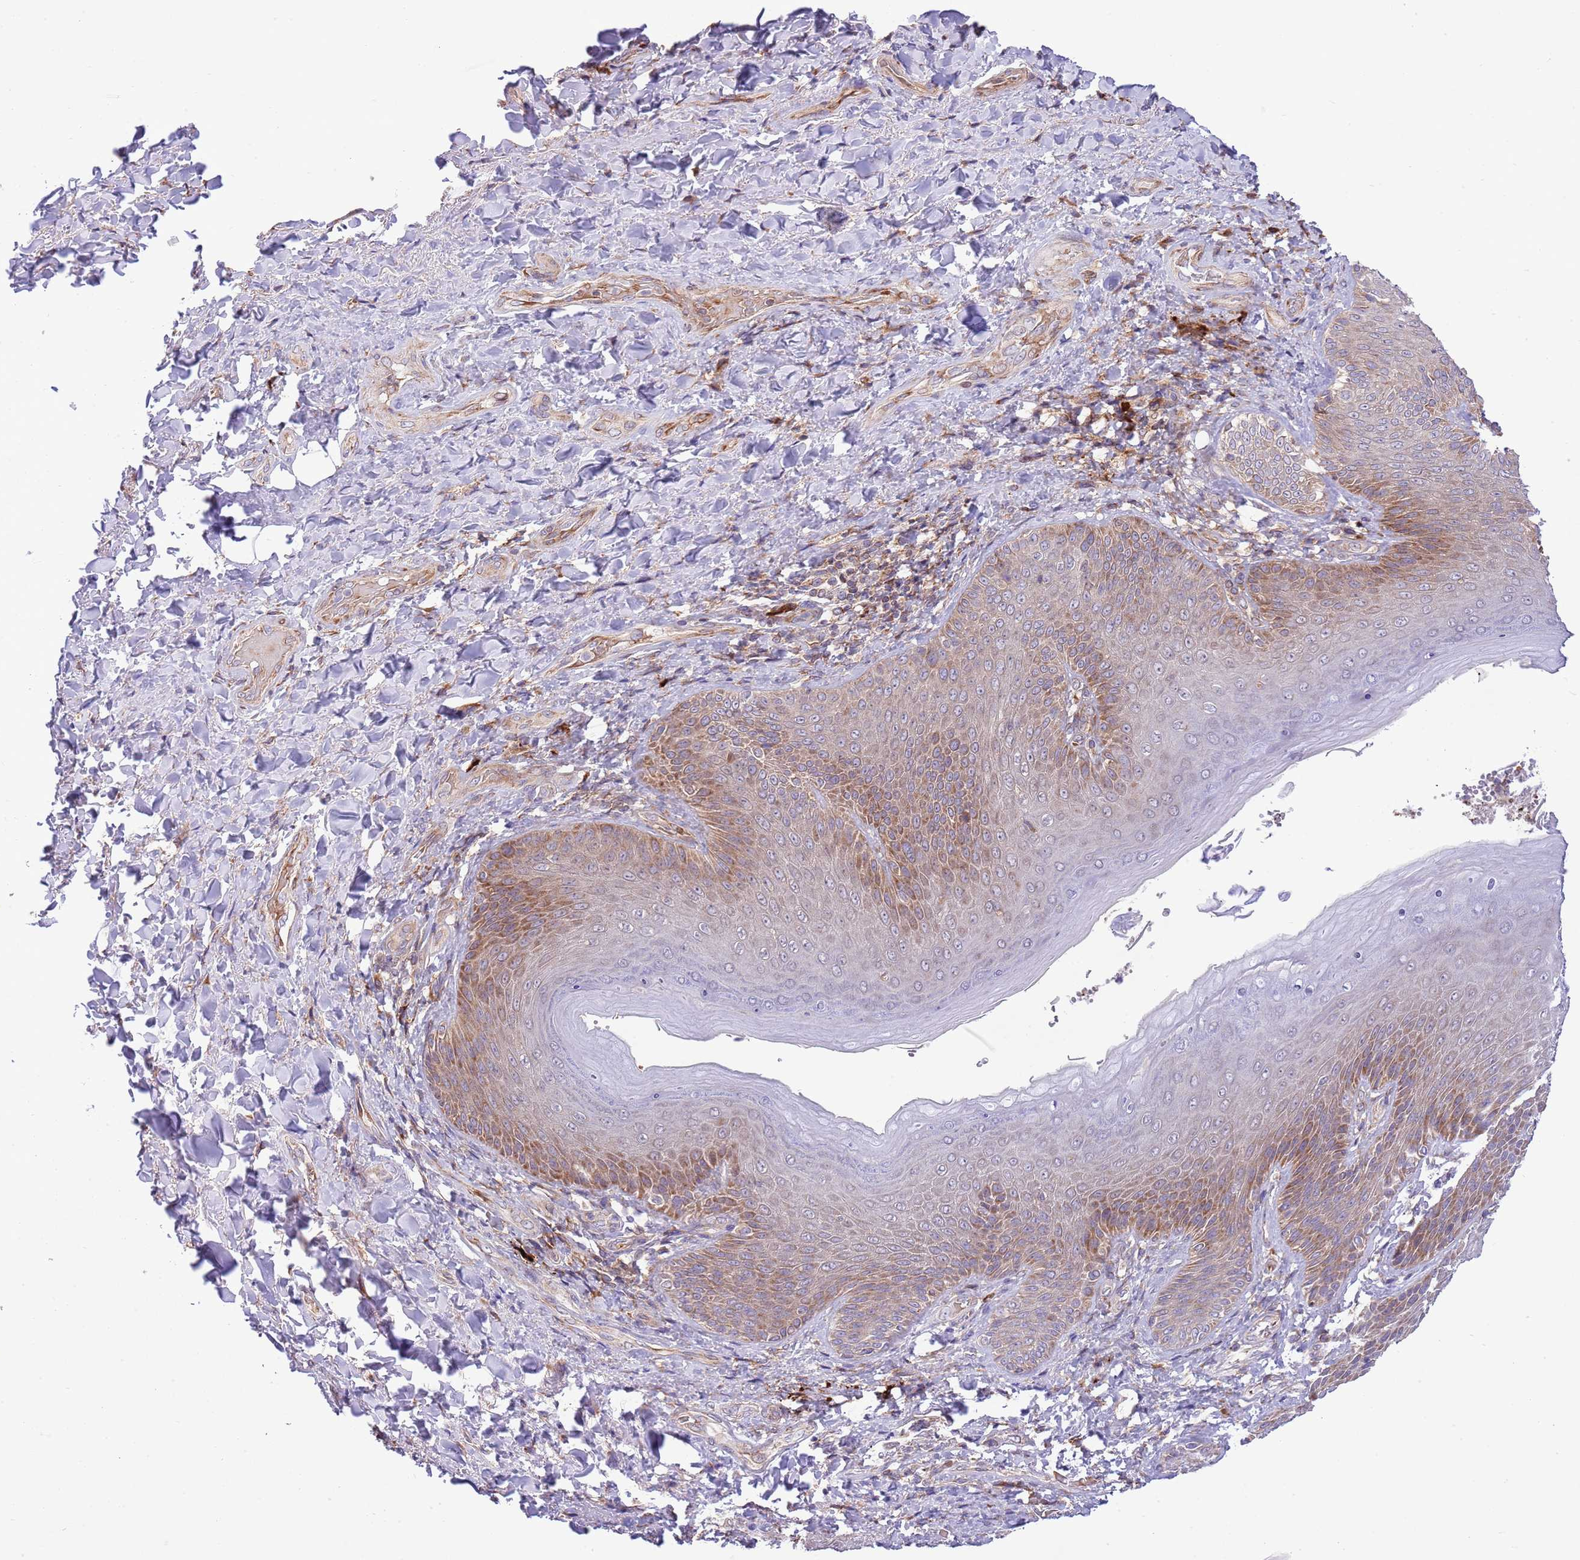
{"staining": {"intensity": "moderate", "quantity": "25%-75%", "location": "cytoplasmic/membranous"}, "tissue": "skin", "cell_type": "Epidermal cells", "image_type": "normal", "snomed": [{"axis": "morphology", "description": "Normal tissue, NOS"}, {"axis": "topography", "description": "Anal"}], "caption": "A medium amount of moderate cytoplasmic/membranous positivity is identified in approximately 25%-75% of epidermal cells in benign skin.", "gene": "DAND5", "patient": {"sex": "female", "age": 89}}